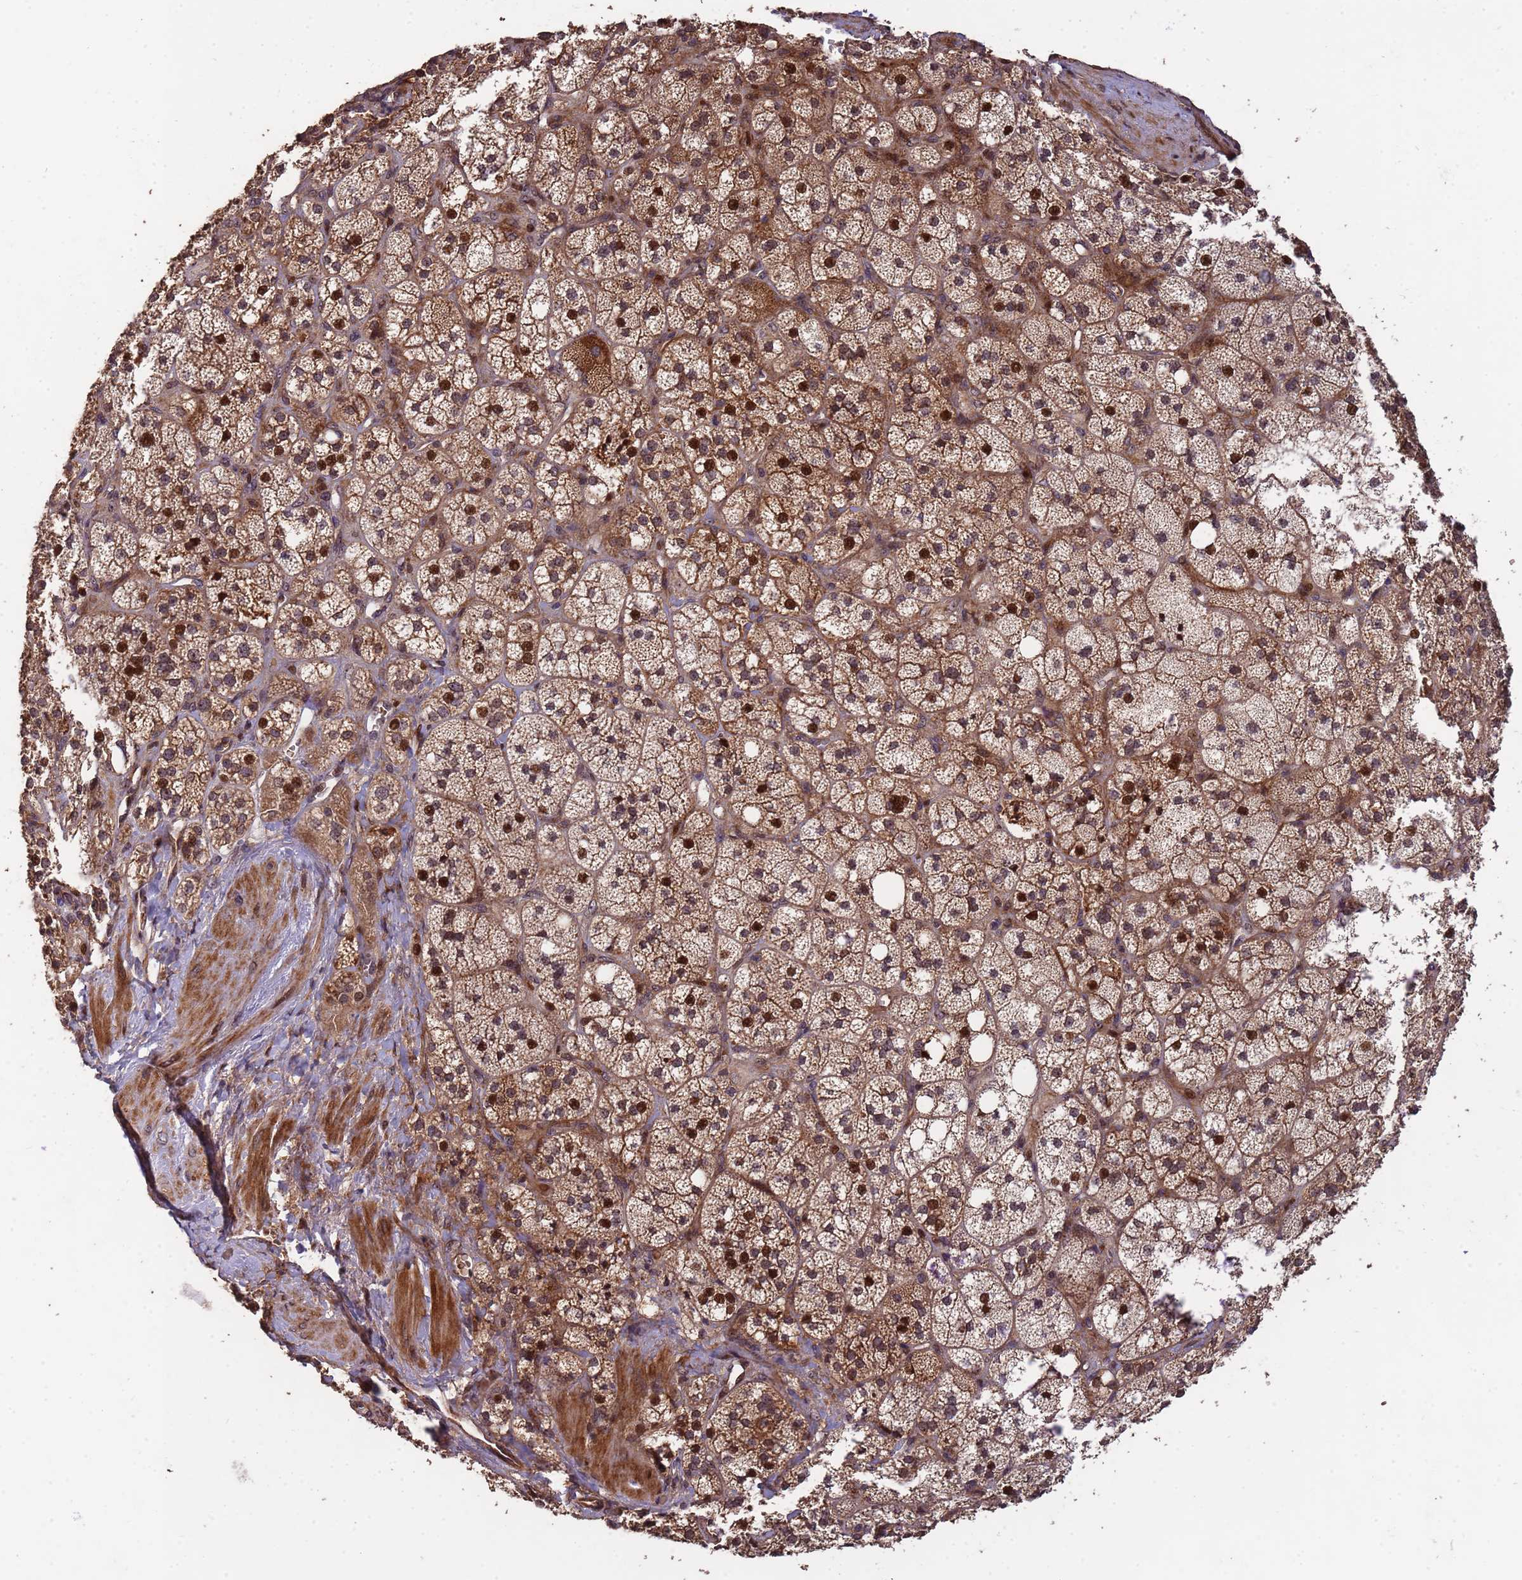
{"staining": {"intensity": "moderate", "quantity": ">75%", "location": "cytoplasmic/membranous,nuclear"}, "tissue": "adrenal gland", "cell_type": "Glandular cells", "image_type": "normal", "snomed": [{"axis": "morphology", "description": "Normal tissue, NOS"}, {"axis": "topography", "description": "Adrenal gland"}], "caption": "Adrenal gland stained with a brown dye shows moderate cytoplasmic/membranous,nuclear positive expression in approximately >75% of glandular cells.", "gene": "CCDC184", "patient": {"sex": "male", "age": 61}}